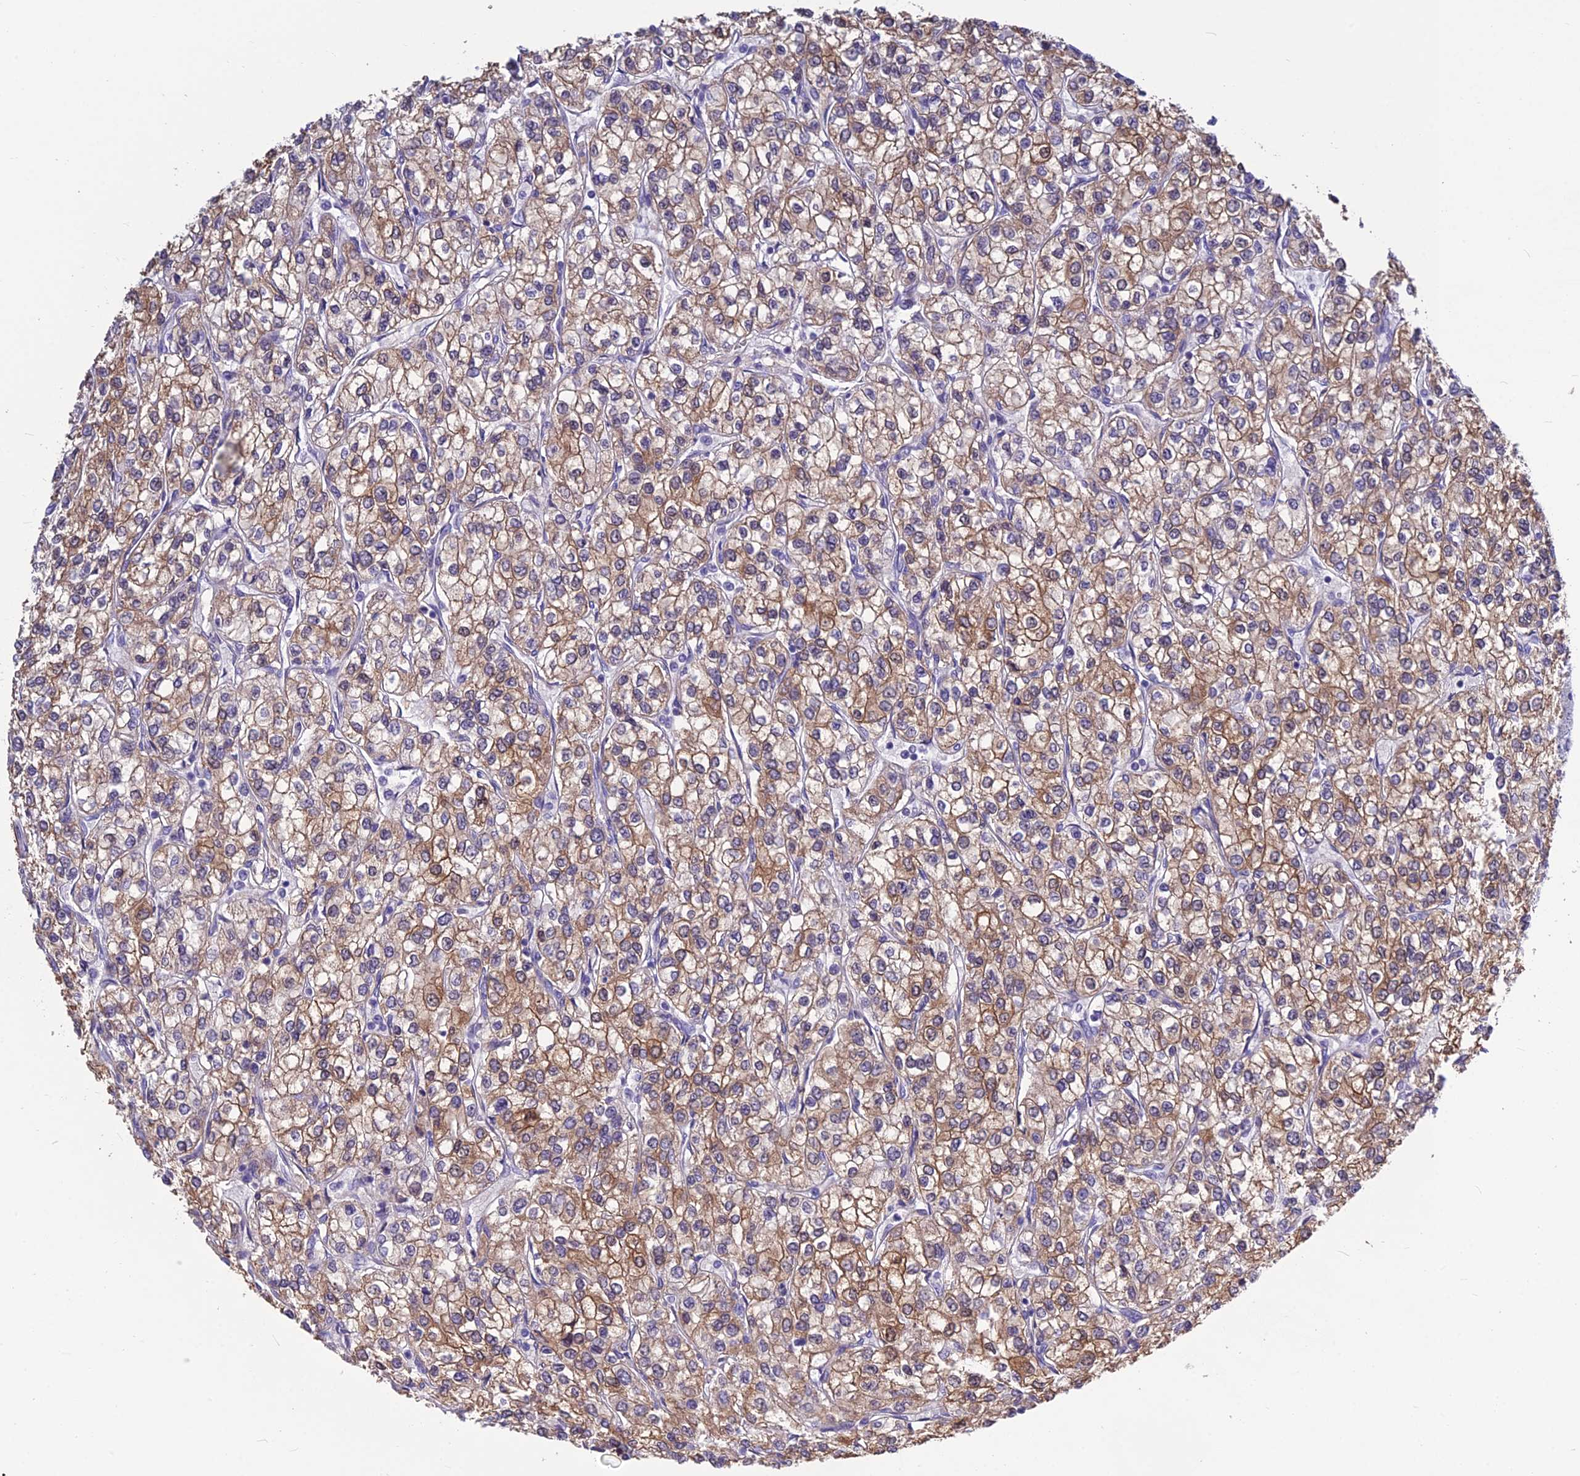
{"staining": {"intensity": "moderate", "quantity": ">75%", "location": "cytoplasmic/membranous"}, "tissue": "renal cancer", "cell_type": "Tumor cells", "image_type": "cancer", "snomed": [{"axis": "morphology", "description": "Adenocarcinoma, NOS"}, {"axis": "topography", "description": "Kidney"}], "caption": "Renal cancer stained with a brown dye demonstrates moderate cytoplasmic/membranous positive expression in approximately >75% of tumor cells.", "gene": "BHMT2", "patient": {"sex": "male", "age": 80}}